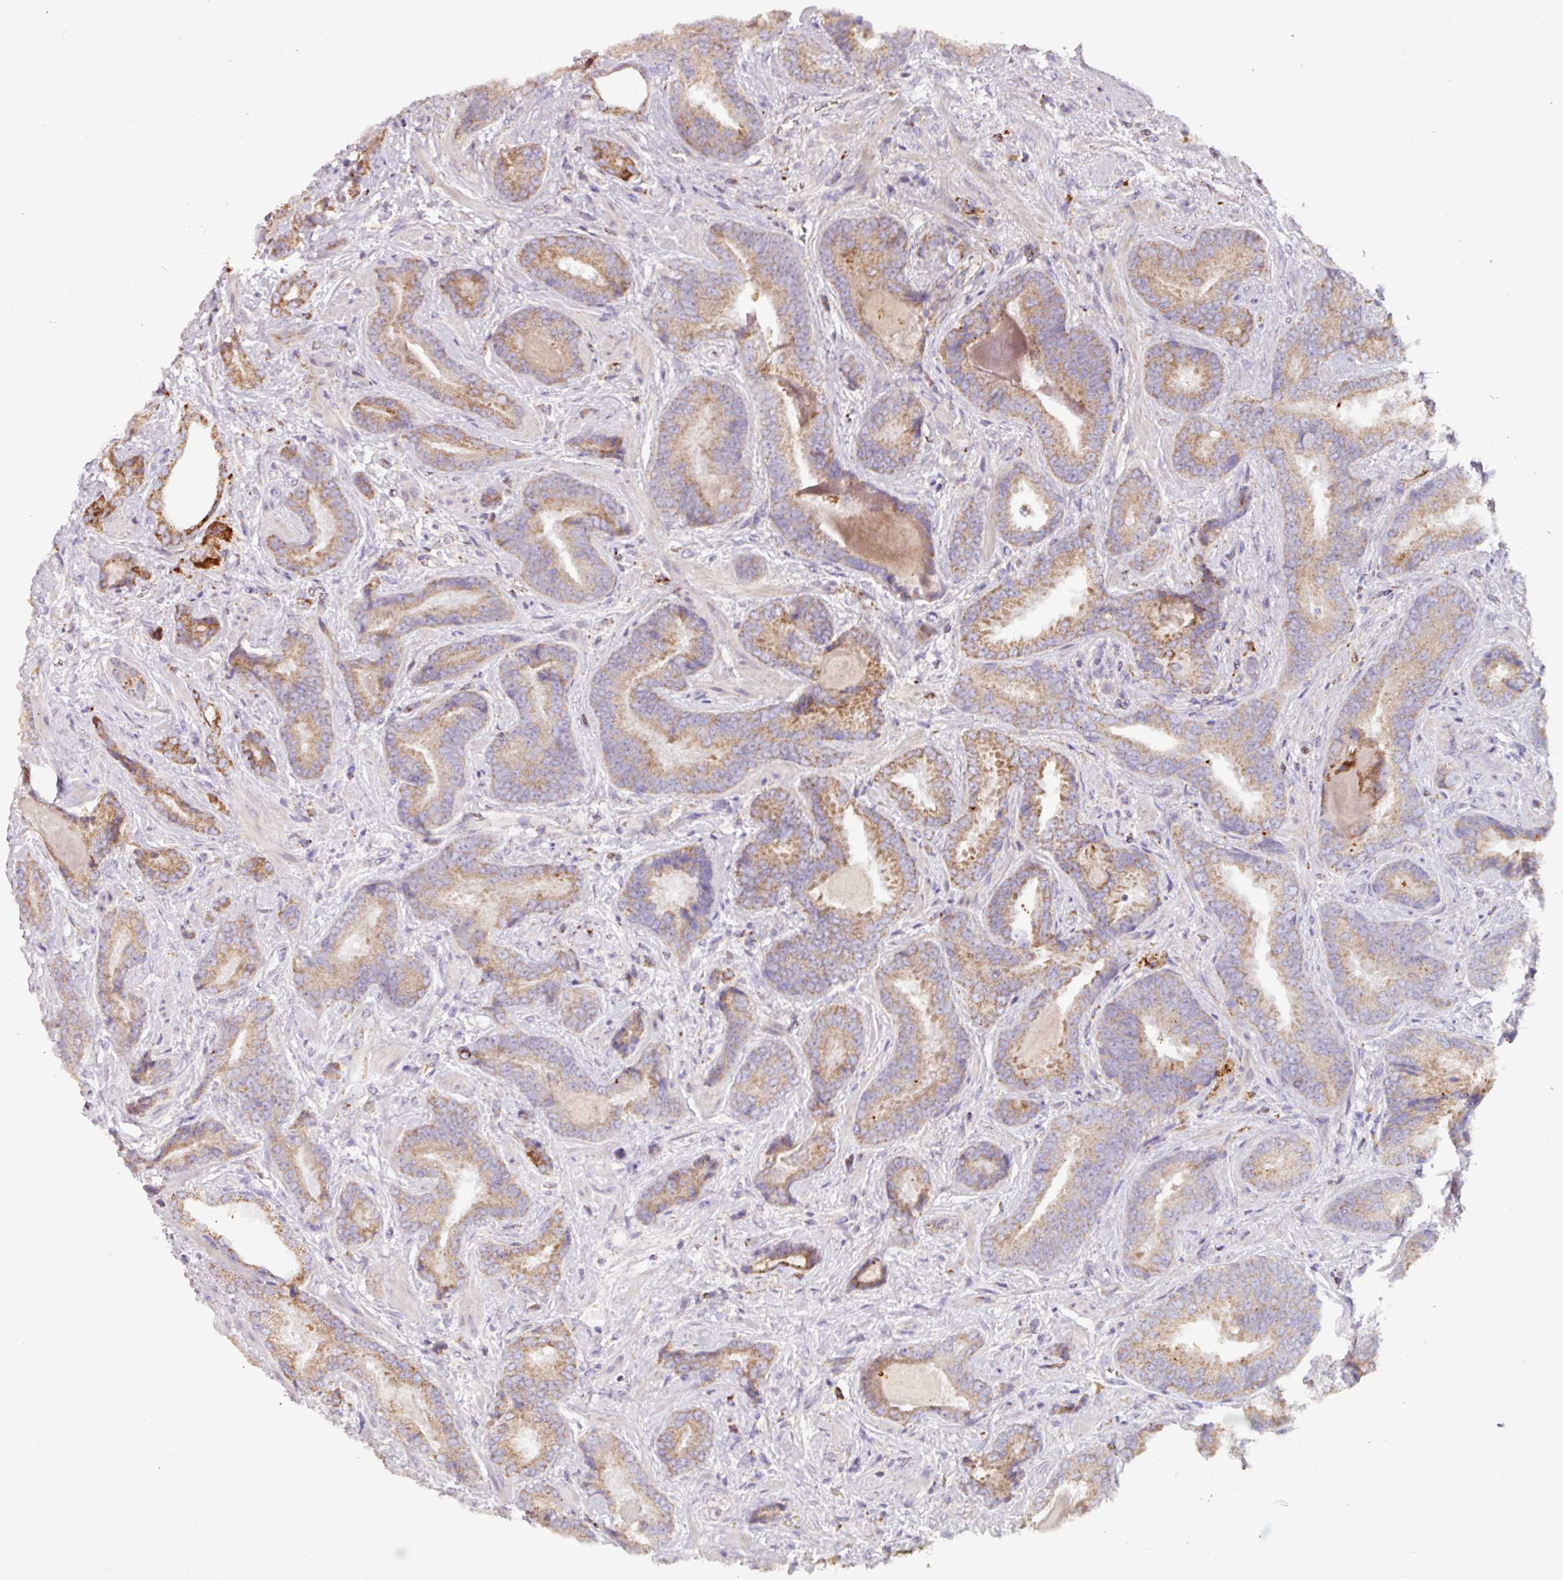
{"staining": {"intensity": "moderate", "quantity": ">75%", "location": "cytoplasmic/membranous"}, "tissue": "prostate cancer", "cell_type": "Tumor cells", "image_type": "cancer", "snomed": [{"axis": "morphology", "description": "Adenocarcinoma, Low grade"}, {"axis": "topography", "description": "Prostate"}], "caption": "DAB (3,3'-diaminobenzidine) immunohistochemical staining of human prostate adenocarcinoma (low-grade) exhibits moderate cytoplasmic/membranous protein expression in approximately >75% of tumor cells.", "gene": "SQOR", "patient": {"sex": "male", "age": 62}}